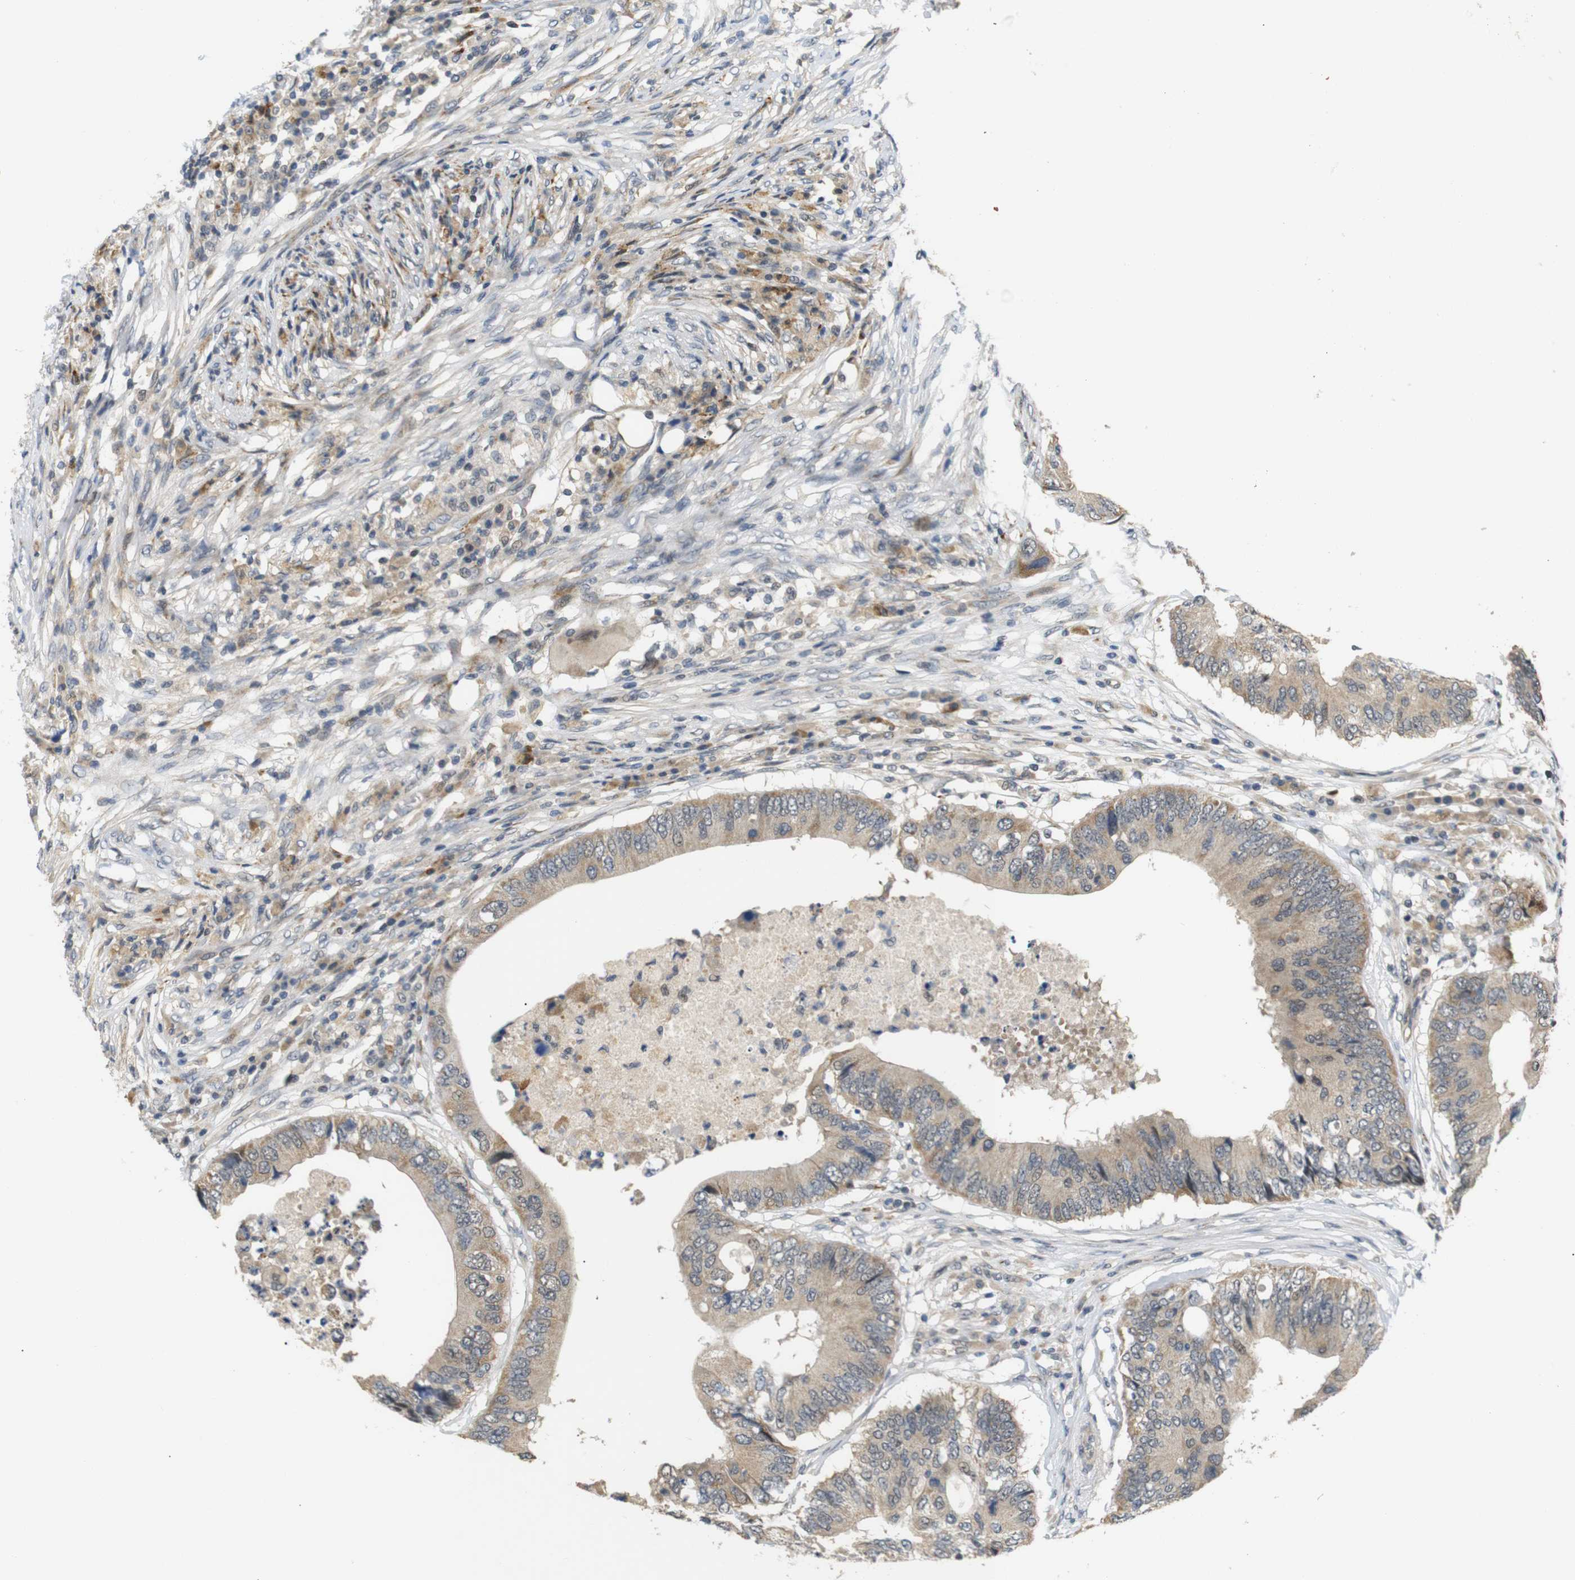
{"staining": {"intensity": "moderate", "quantity": ">75%", "location": "cytoplasmic/membranous"}, "tissue": "colorectal cancer", "cell_type": "Tumor cells", "image_type": "cancer", "snomed": [{"axis": "morphology", "description": "Adenocarcinoma, NOS"}, {"axis": "topography", "description": "Colon"}], "caption": "This histopathology image displays immunohistochemistry (IHC) staining of human colorectal cancer, with medium moderate cytoplasmic/membranous positivity in approximately >75% of tumor cells.", "gene": "SYDE1", "patient": {"sex": "male", "age": 71}}